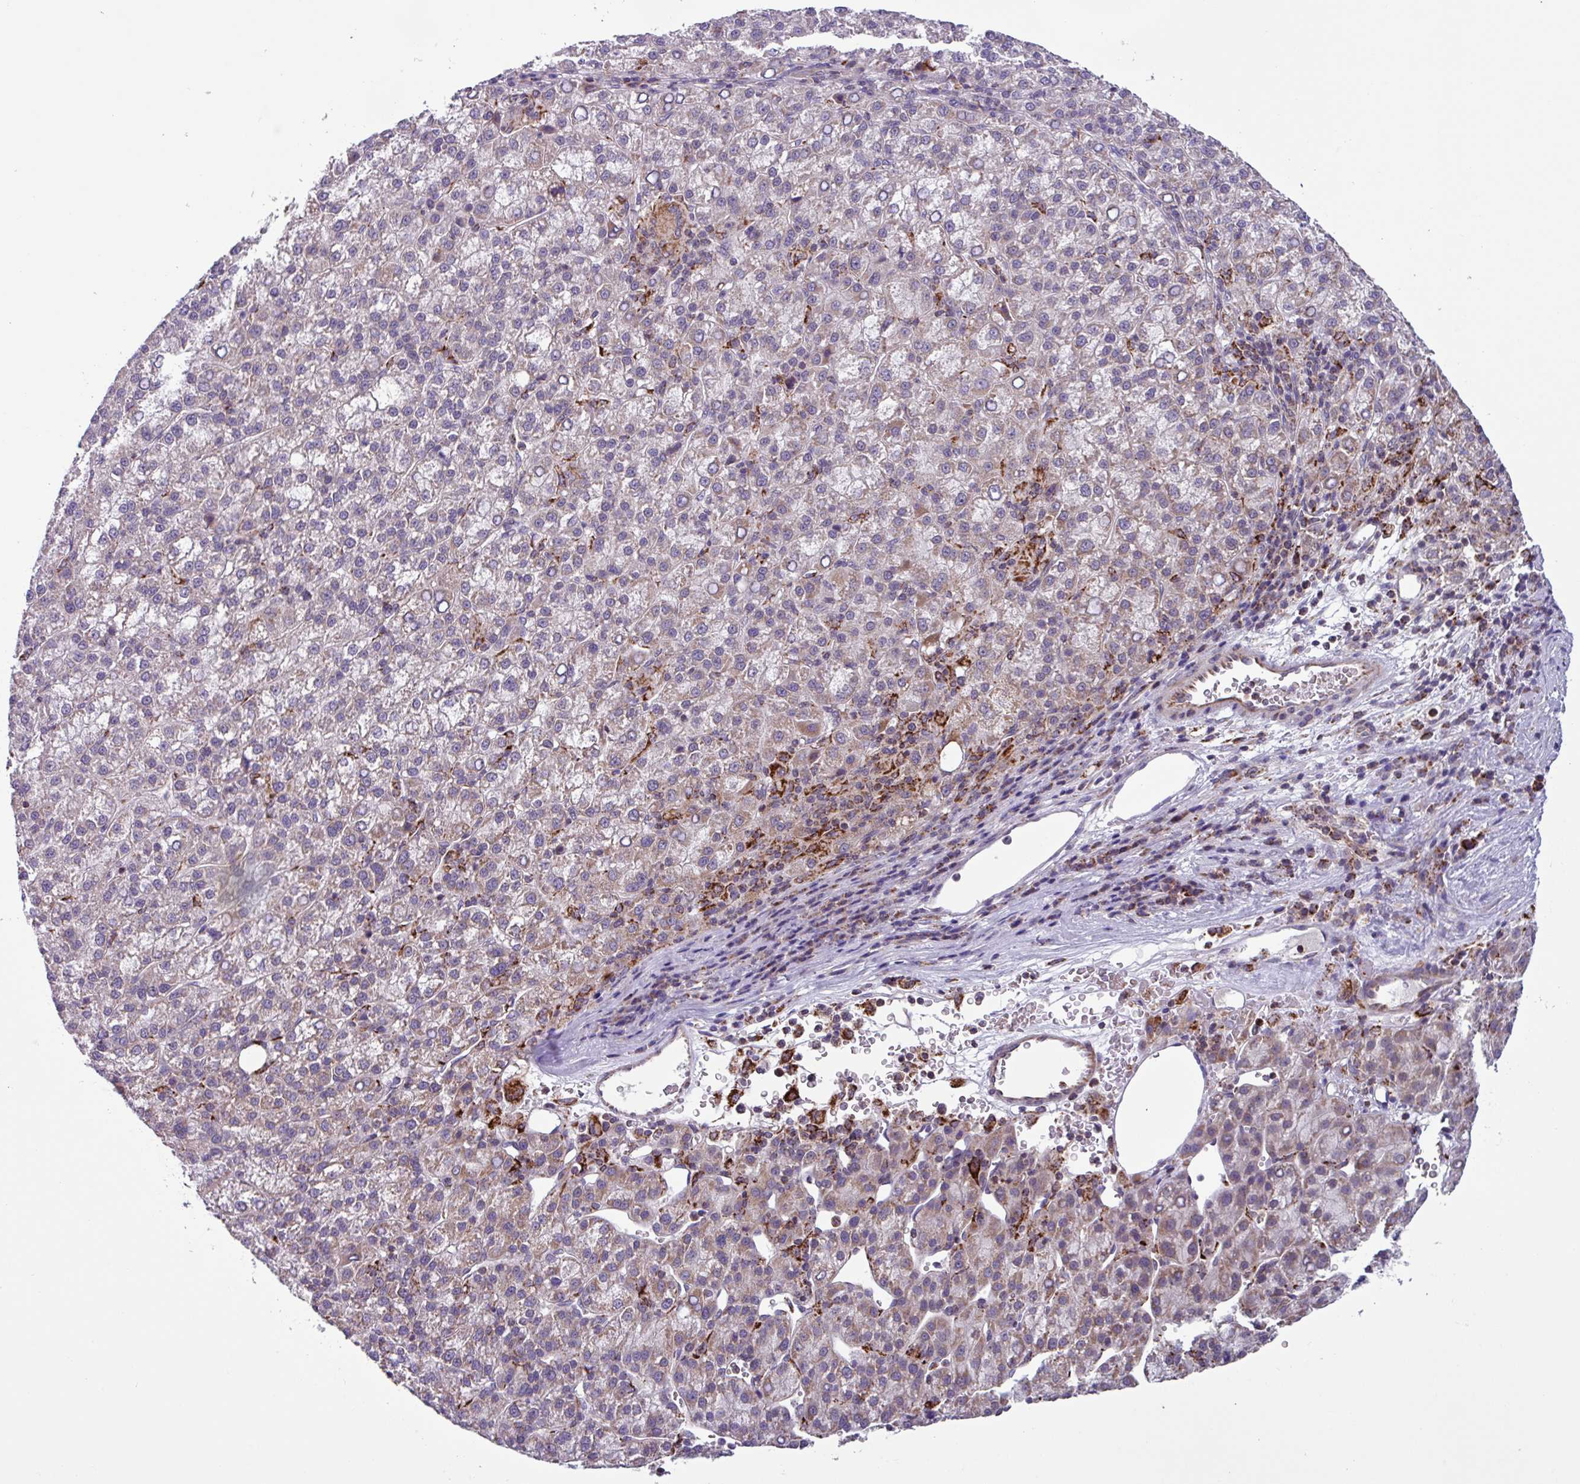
{"staining": {"intensity": "moderate", "quantity": "<25%", "location": "cytoplasmic/membranous"}, "tissue": "liver cancer", "cell_type": "Tumor cells", "image_type": "cancer", "snomed": [{"axis": "morphology", "description": "Carcinoma, Hepatocellular, NOS"}, {"axis": "topography", "description": "Liver"}], "caption": "This histopathology image displays liver hepatocellular carcinoma stained with immunohistochemistry (IHC) to label a protein in brown. The cytoplasmic/membranous of tumor cells show moderate positivity for the protein. Nuclei are counter-stained blue.", "gene": "AKIRIN1", "patient": {"sex": "female", "age": 58}}